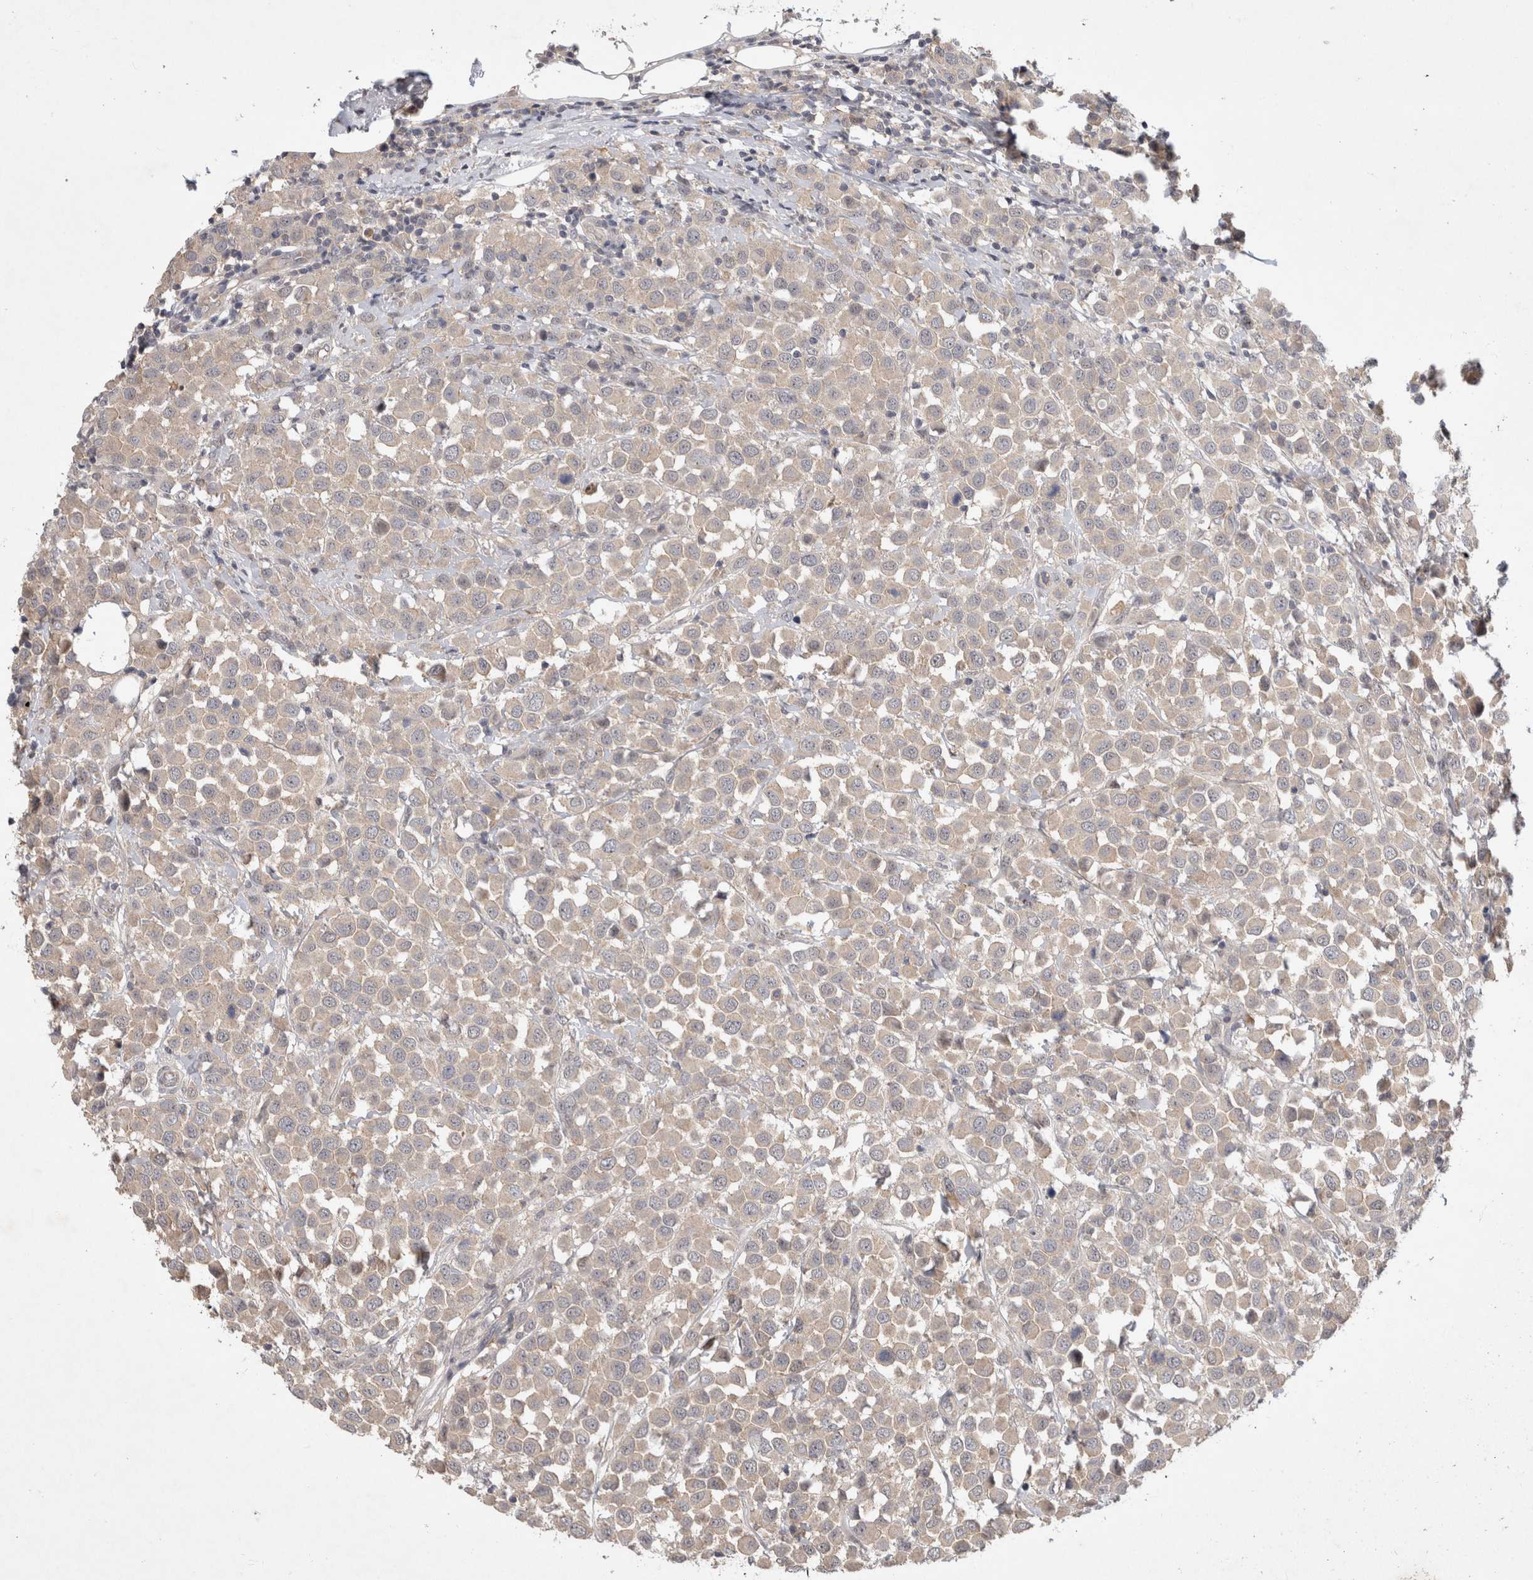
{"staining": {"intensity": "weak", "quantity": ">75%", "location": "cytoplasmic/membranous"}, "tissue": "breast cancer", "cell_type": "Tumor cells", "image_type": "cancer", "snomed": [{"axis": "morphology", "description": "Duct carcinoma"}, {"axis": "topography", "description": "Breast"}], "caption": "IHC of breast cancer (intraductal carcinoma) displays low levels of weak cytoplasmic/membranous positivity in approximately >75% of tumor cells. (brown staining indicates protein expression, while blue staining denotes nuclei).", "gene": "CERS3", "patient": {"sex": "female", "age": 61}}